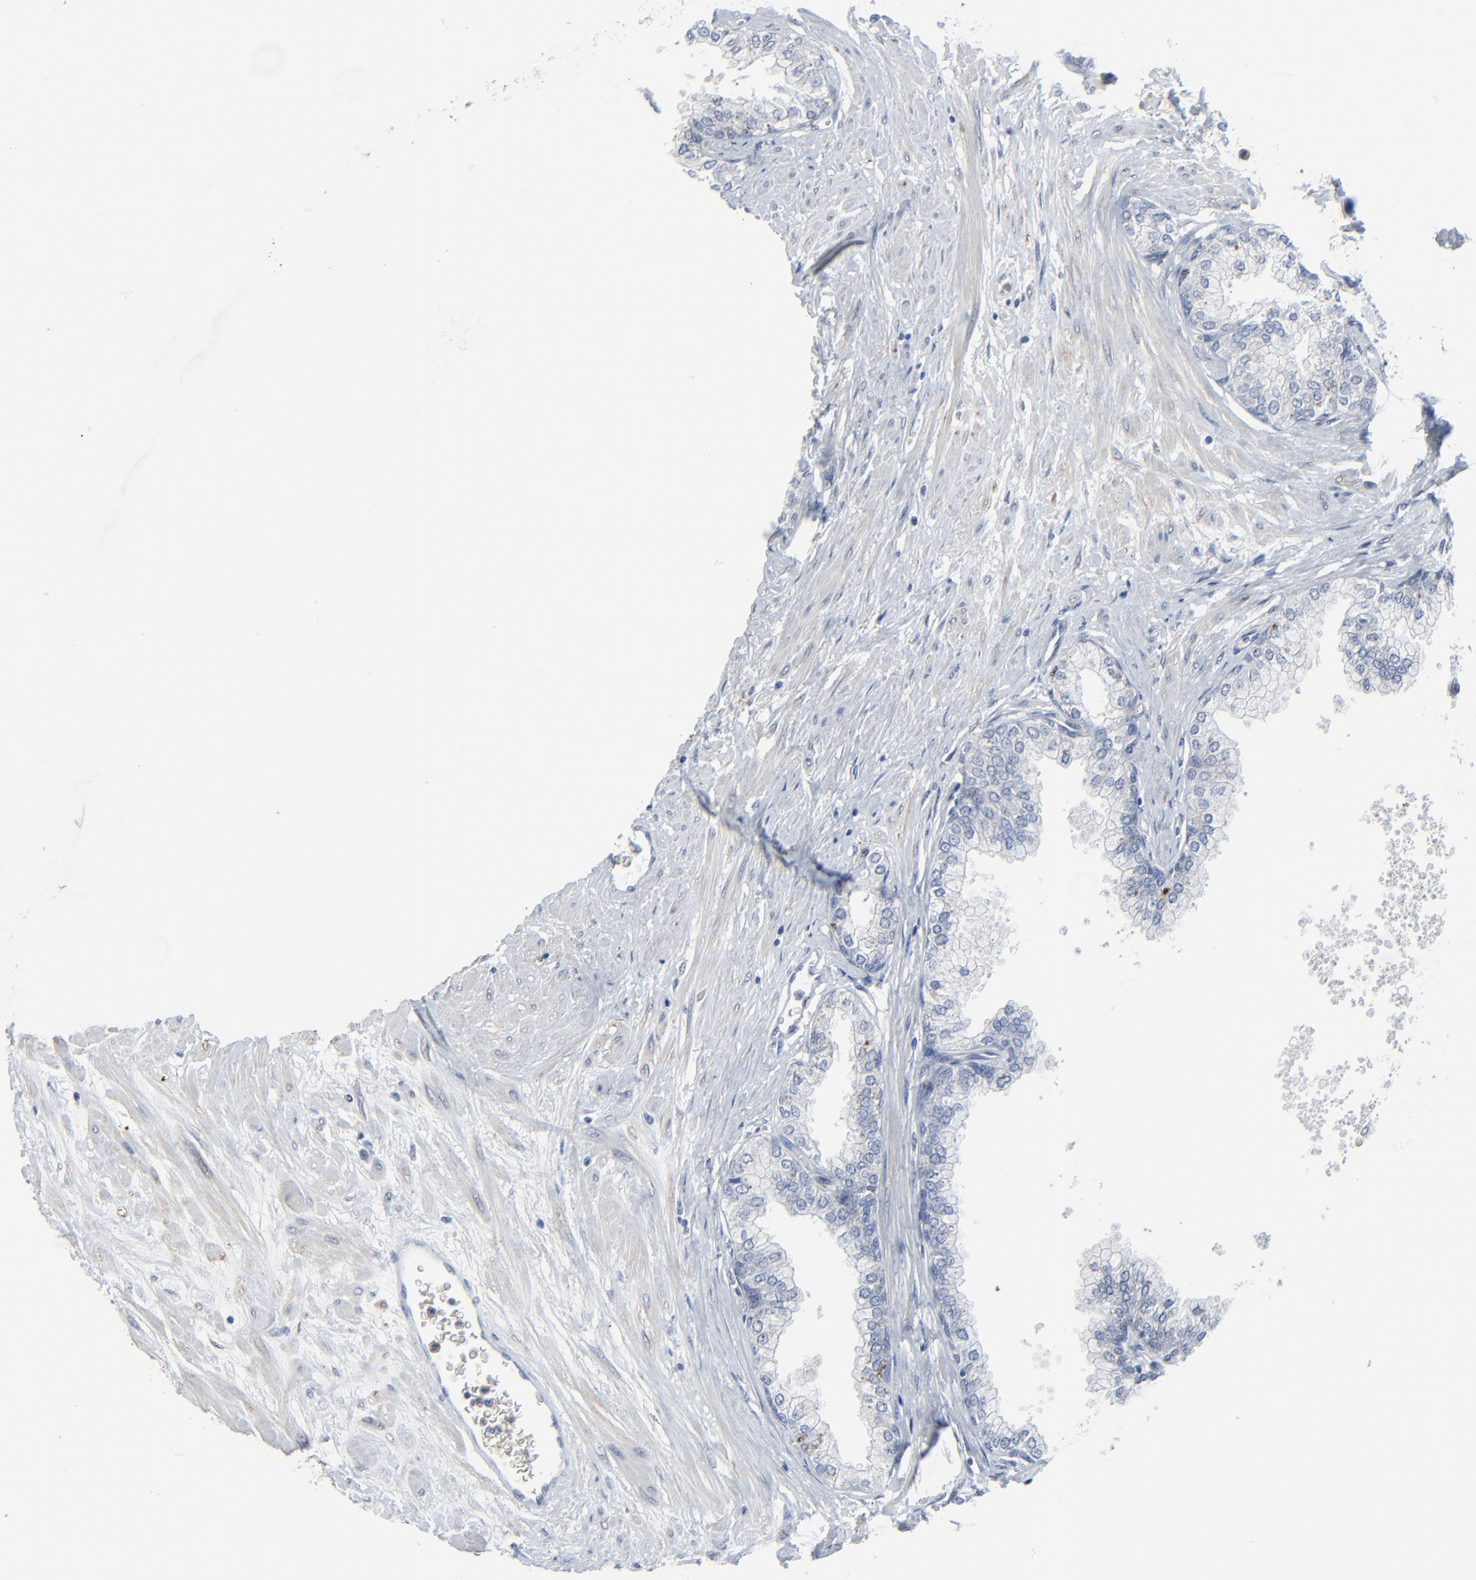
{"staining": {"intensity": "negative", "quantity": "none", "location": "none"}, "tissue": "prostate", "cell_type": "Glandular cells", "image_type": "normal", "snomed": [{"axis": "morphology", "description": "Normal tissue, NOS"}, {"axis": "topography", "description": "Prostate"}], "caption": "A micrograph of prostate stained for a protein reveals no brown staining in glandular cells.", "gene": "BIRC3", "patient": {"sex": "male", "age": 60}}